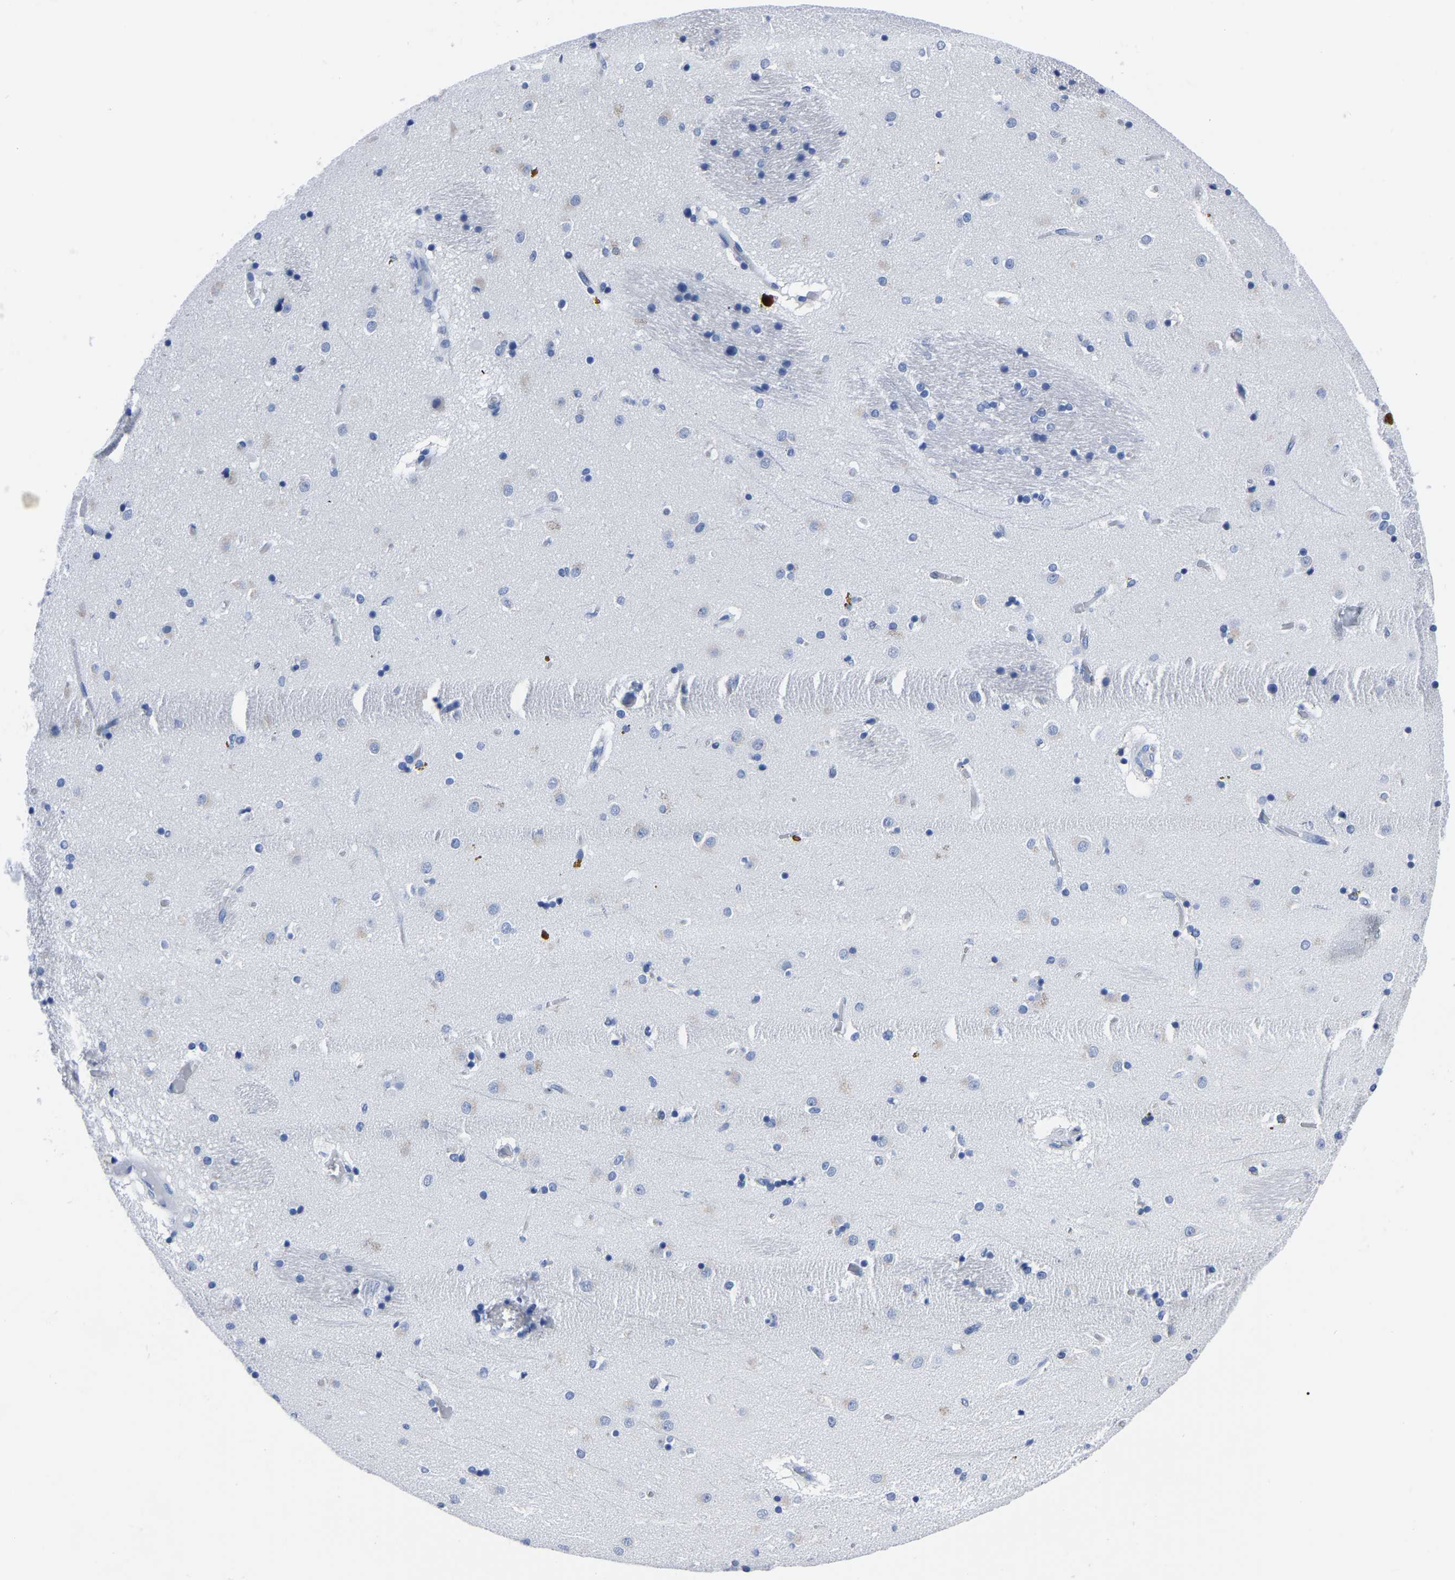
{"staining": {"intensity": "negative", "quantity": "none", "location": "none"}, "tissue": "caudate", "cell_type": "Glial cells", "image_type": "normal", "snomed": [{"axis": "morphology", "description": "Normal tissue, NOS"}, {"axis": "topography", "description": "Lateral ventricle wall"}], "caption": "Human caudate stained for a protein using immunohistochemistry (IHC) demonstrates no positivity in glial cells.", "gene": "IMPG2", "patient": {"sex": "male", "age": 70}}